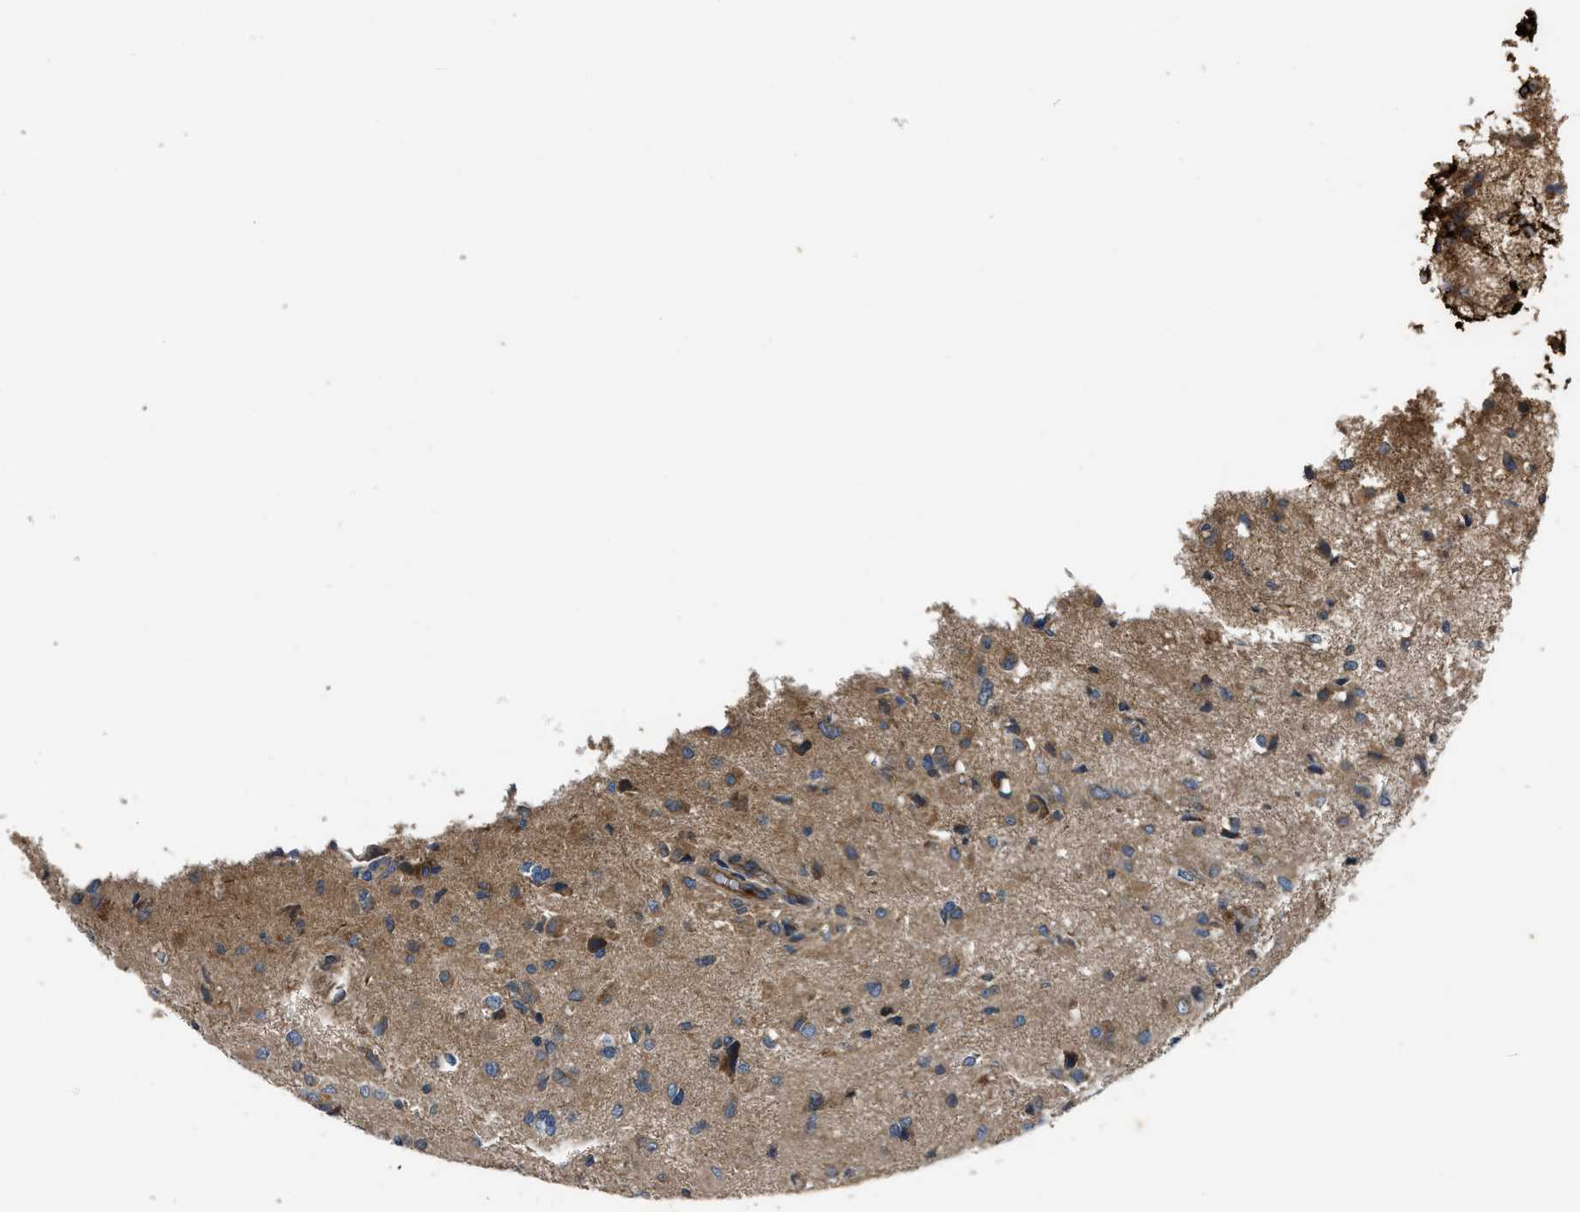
{"staining": {"intensity": "weak", "quantity": ">75%", "location": "cytoplasmic/membranous"}, "tissue": "glioma", "cell_type": "Tumor cells", "image_type": "cancer", "snomed": [{"axis": "morphology", "description": "Glioma, malignant, High grade"}, {"axis": "topography", "description": "Brain"}], "caption": "Weak cytoplasmic/membranous positivity is identified in approximately >75% of tumor cells in glioma.", "gene": "ERC1", "patient": {"sex": "female", "age": 59}}